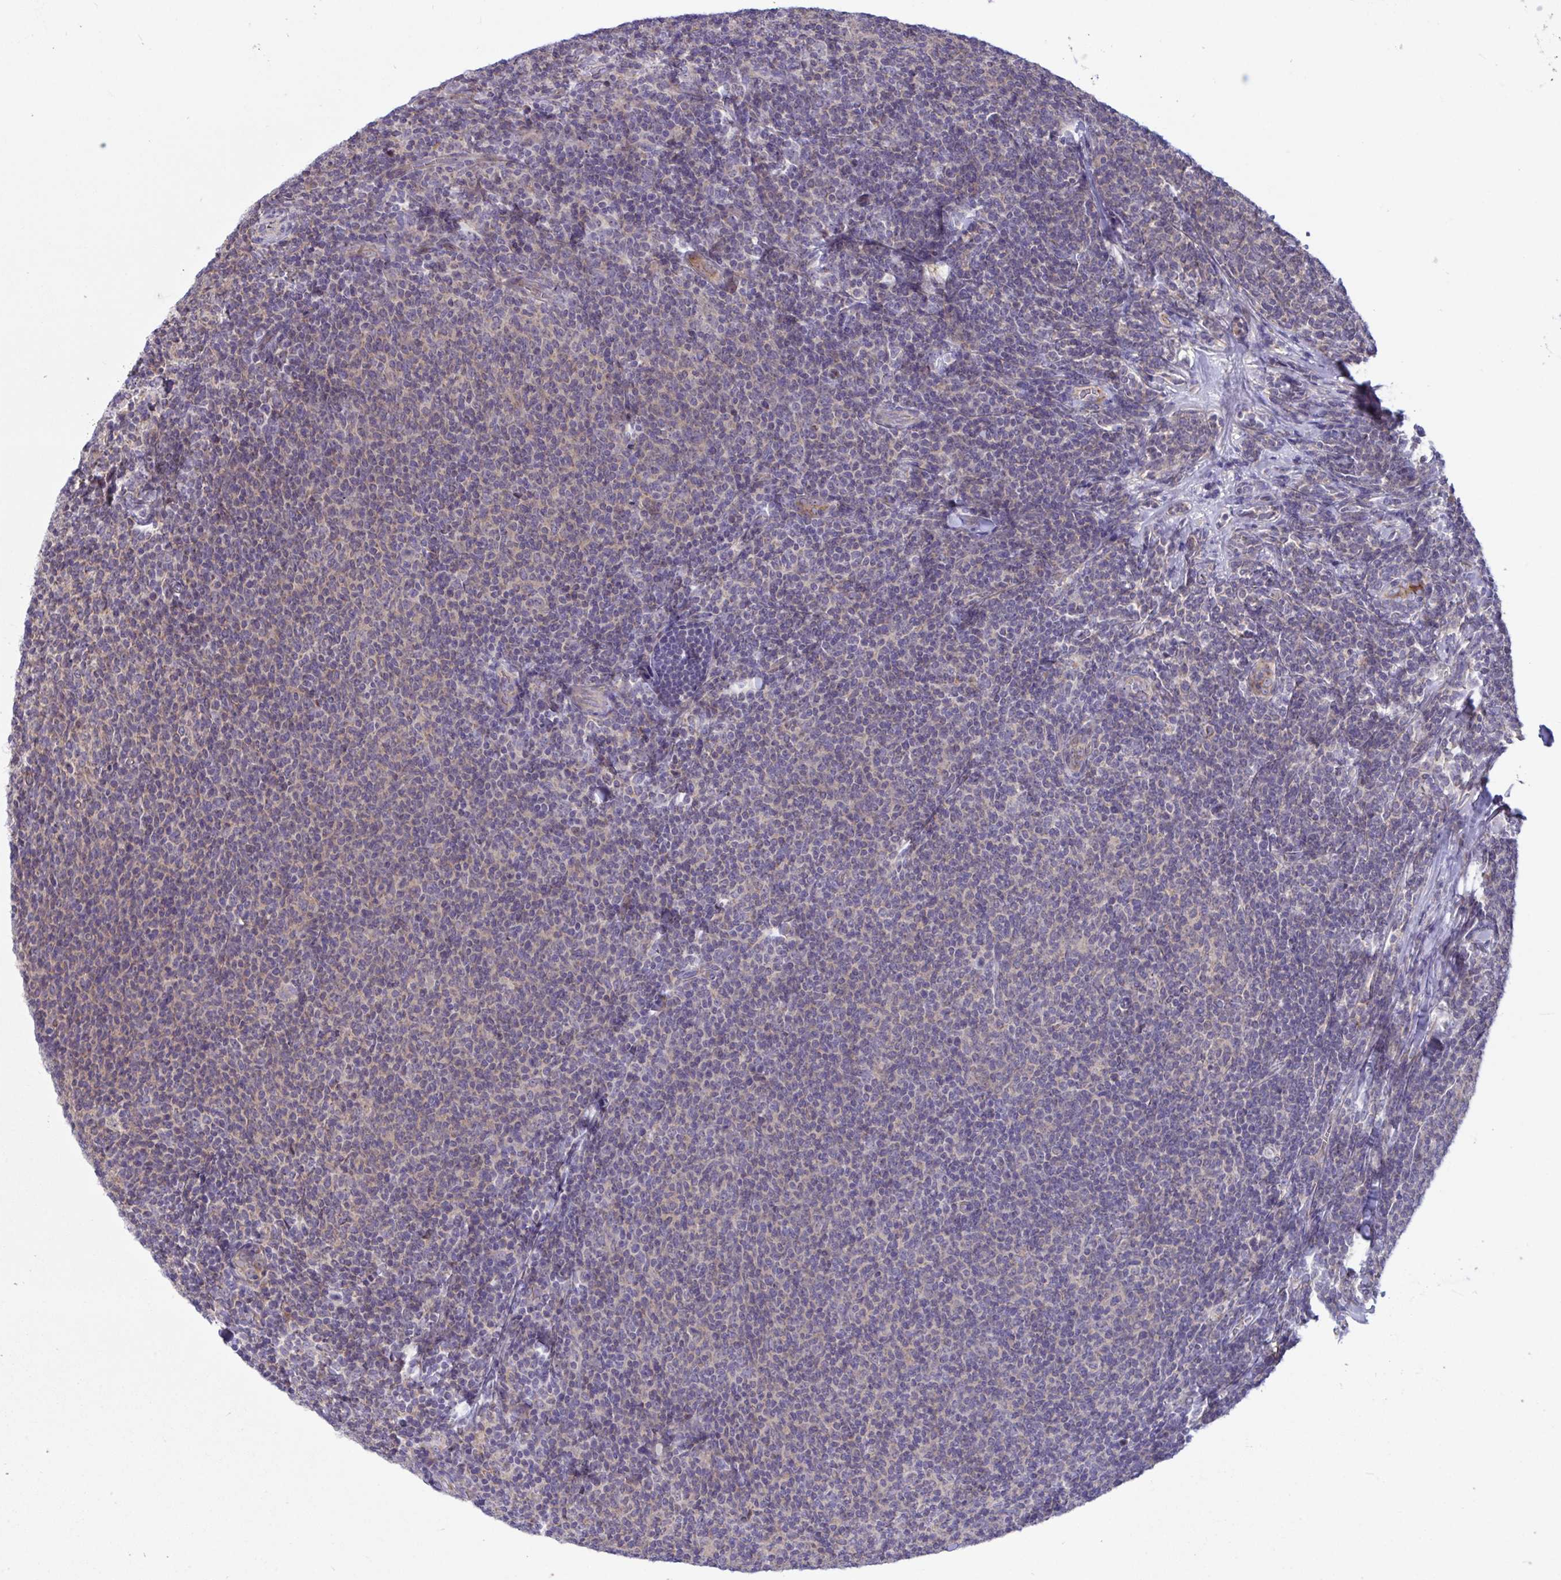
{"staining": {"intensity": "weak", "quantity": "<25%", "location": "cytoplasmic/membranous"}, "tissue": "lymphoma", "cell_type": "Tumor cells", "image_type": "cancer", "snomed": [{"axis": "morphology", "description": "Malignant lymphoma, non-Hodgkin's type, Low grade"}, {"axis": "topography", "description": "Lymph node"}], "caption": "This is a histopathology image of IHC staining of low-grade malignant lymphoma, non-Hodgkin's type, which shows no positivity in tumor cells.", "gene": "IL37", "patient": {"sex": "male", "age": 52}}